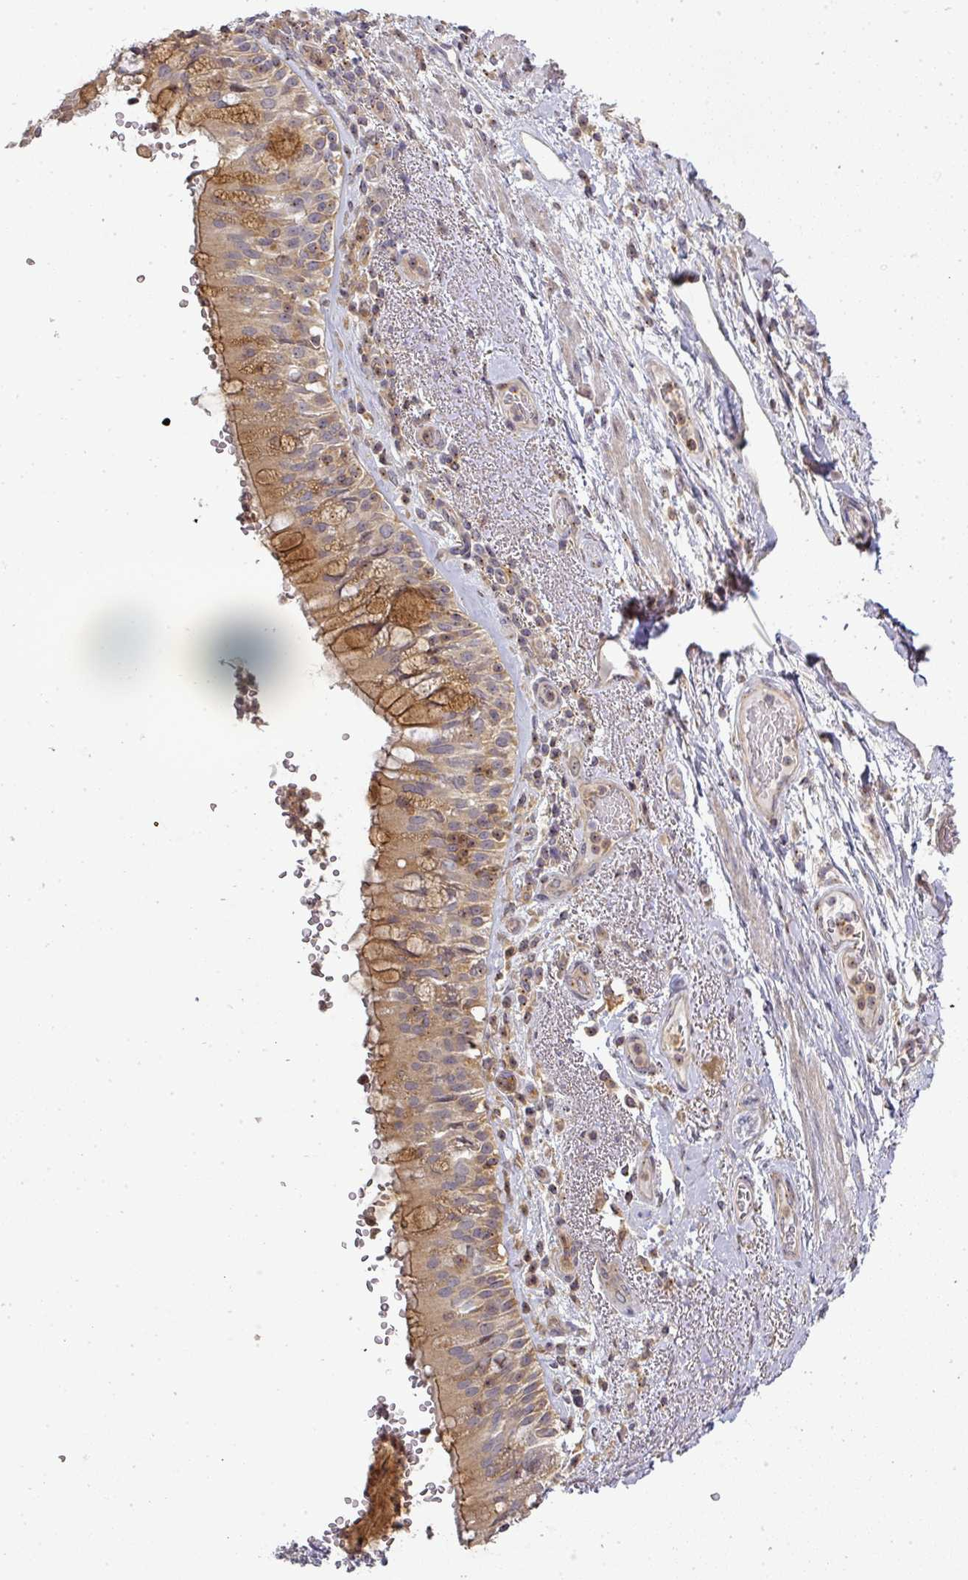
{"staining": {"intensity": "moderate", "quantity": "25%-75%", "location": "cytoplasmic/membranous"}, "tissue": "bronchus", "cell_type": "Respiratory epithelial cells", "image_type": "normal", "snomed": [{"axis": "morphology", "description": "Normal tissue, NOS"}, {"axis": "topography", "description": "Cartilage tissue"}, {"axis": "topography", "description": "Bronchus"}], "caption": "IHC (DAB (3,3'-diaminobenzidine)) staining of benign human bronchus exhibits moderate cytoplasmic/membranous protein expression in approximately 25%-75% of respiratory epithelial cells. Immunohistochemistry (ihc) stains the protein in brown and the nuclei are stained blue.", "gene": "NIN", "patient": {"sex": "male", "age": 63}}